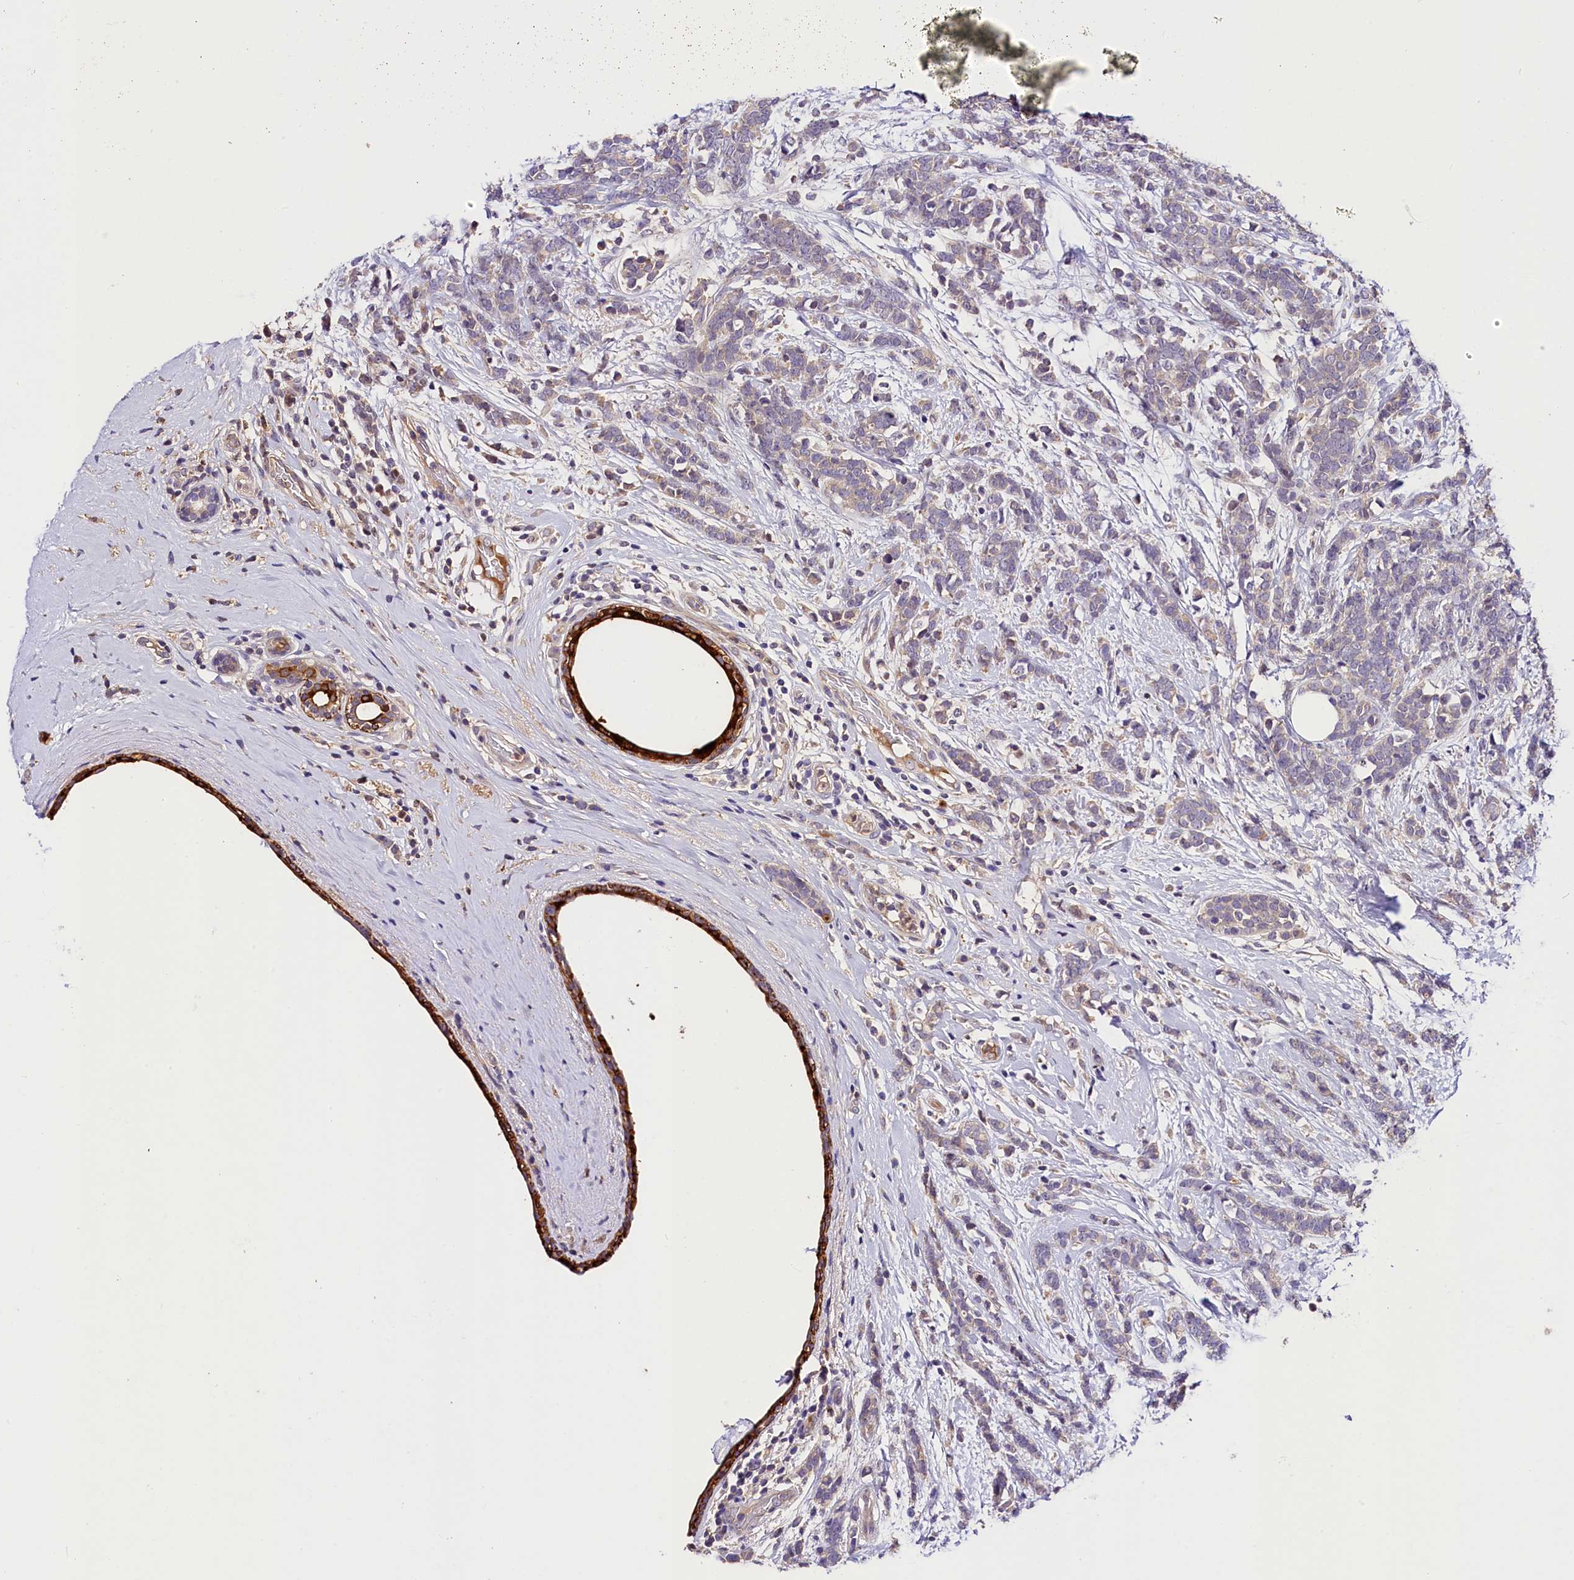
{"staining": {"intensity": "negative", "quantity": "none", "location": "none"}, "tissue": "breast cancer", "cell_type": "Tumor cells", "image_type": "cancer", "snomed": [{"axis": "morphology", "description": "Lobular carcinoma"}, {"axis": "topography", "description": "Breast"}], "caption": "A high-resolution photomicrograph shows immunohistochemistry (IHC) staining of breast cancer, which reveals no significant positivity in tumor cells.", "gene": "ARMC6", "patient": {"sex": "female", "age": 58}}